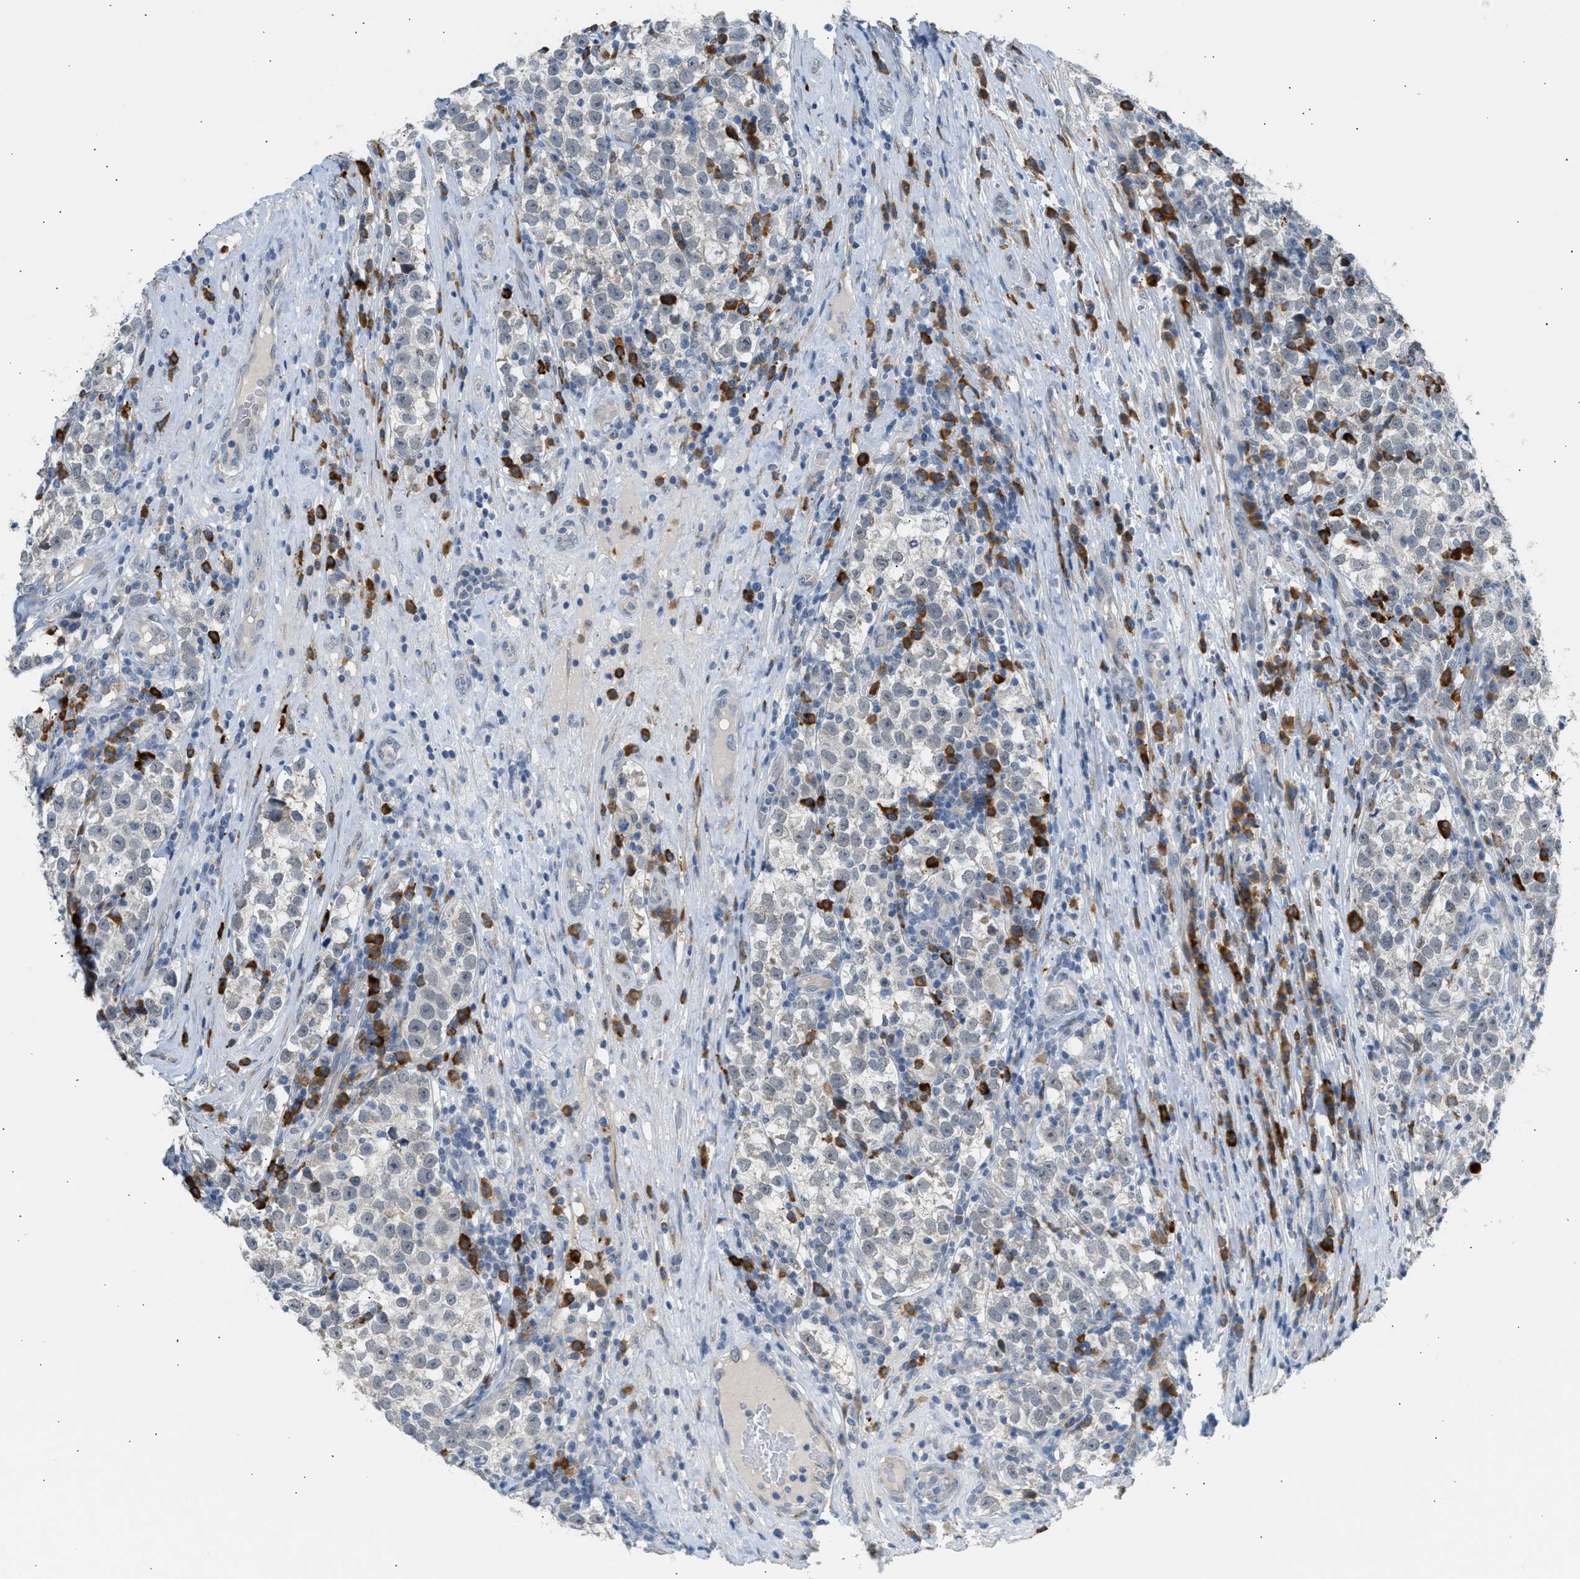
{"staining": {"intensity": "negative", "quantity": "none", "location": "none"}, "tissue": "testis cancer", "cell_type": "Tumor cells", "image_type": "cancer", "snomed": [{"axis": "morphology", "description": "Normal tissue, NOS"}, {"axis": "morphology", "description": "Seminoma, NOS"}, {"axis": "topography", "description": "Testis"}], "caption": "The immunohistochemistry (IHC) photomicrograph has no significant positivity in tumor cells of seminoma (testis) tissue.", "gene": "KCNC2", "patient": {"sex": "male", "age": 43}}